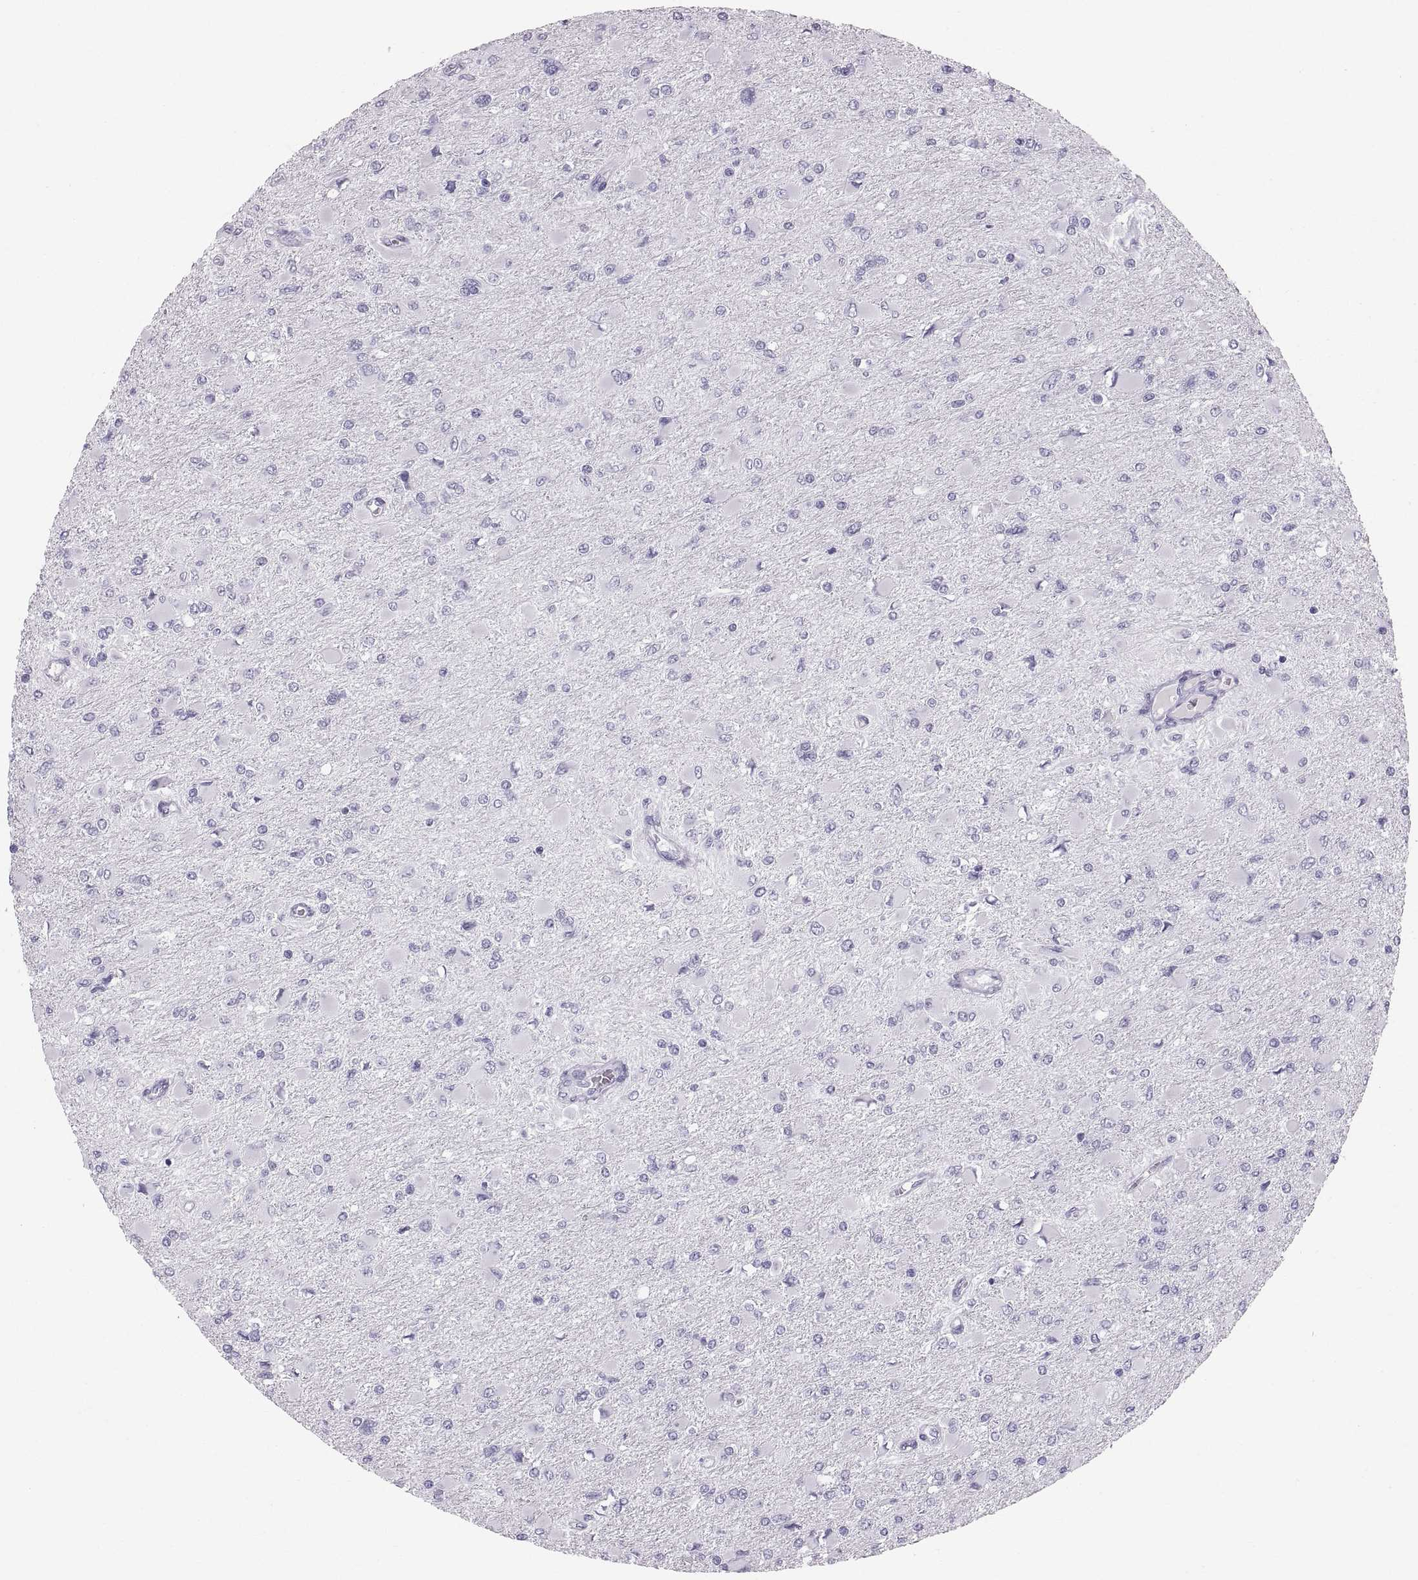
{"staining": {"intensity": "negative", "quantity": "none", "location": "none"}, "tissue": "glioma", "cell_type": "Tumor cells", "image_type": "cancer", "snomed": [{"axis": "morphology", "description": "Glioma, malignant, High grade"}, {"axis": "topography", "description": "Cerebral cortex"}], "caption": "This is a photomicrograph of immunohistochemistry (IHC) staining of glioma, which shows no positivity in tumor cells. (Brightfield microscopy of DAB IHC at high magnification).", "gene": "SLC22A6", "patient": {"sex": "female", "age": 36}}